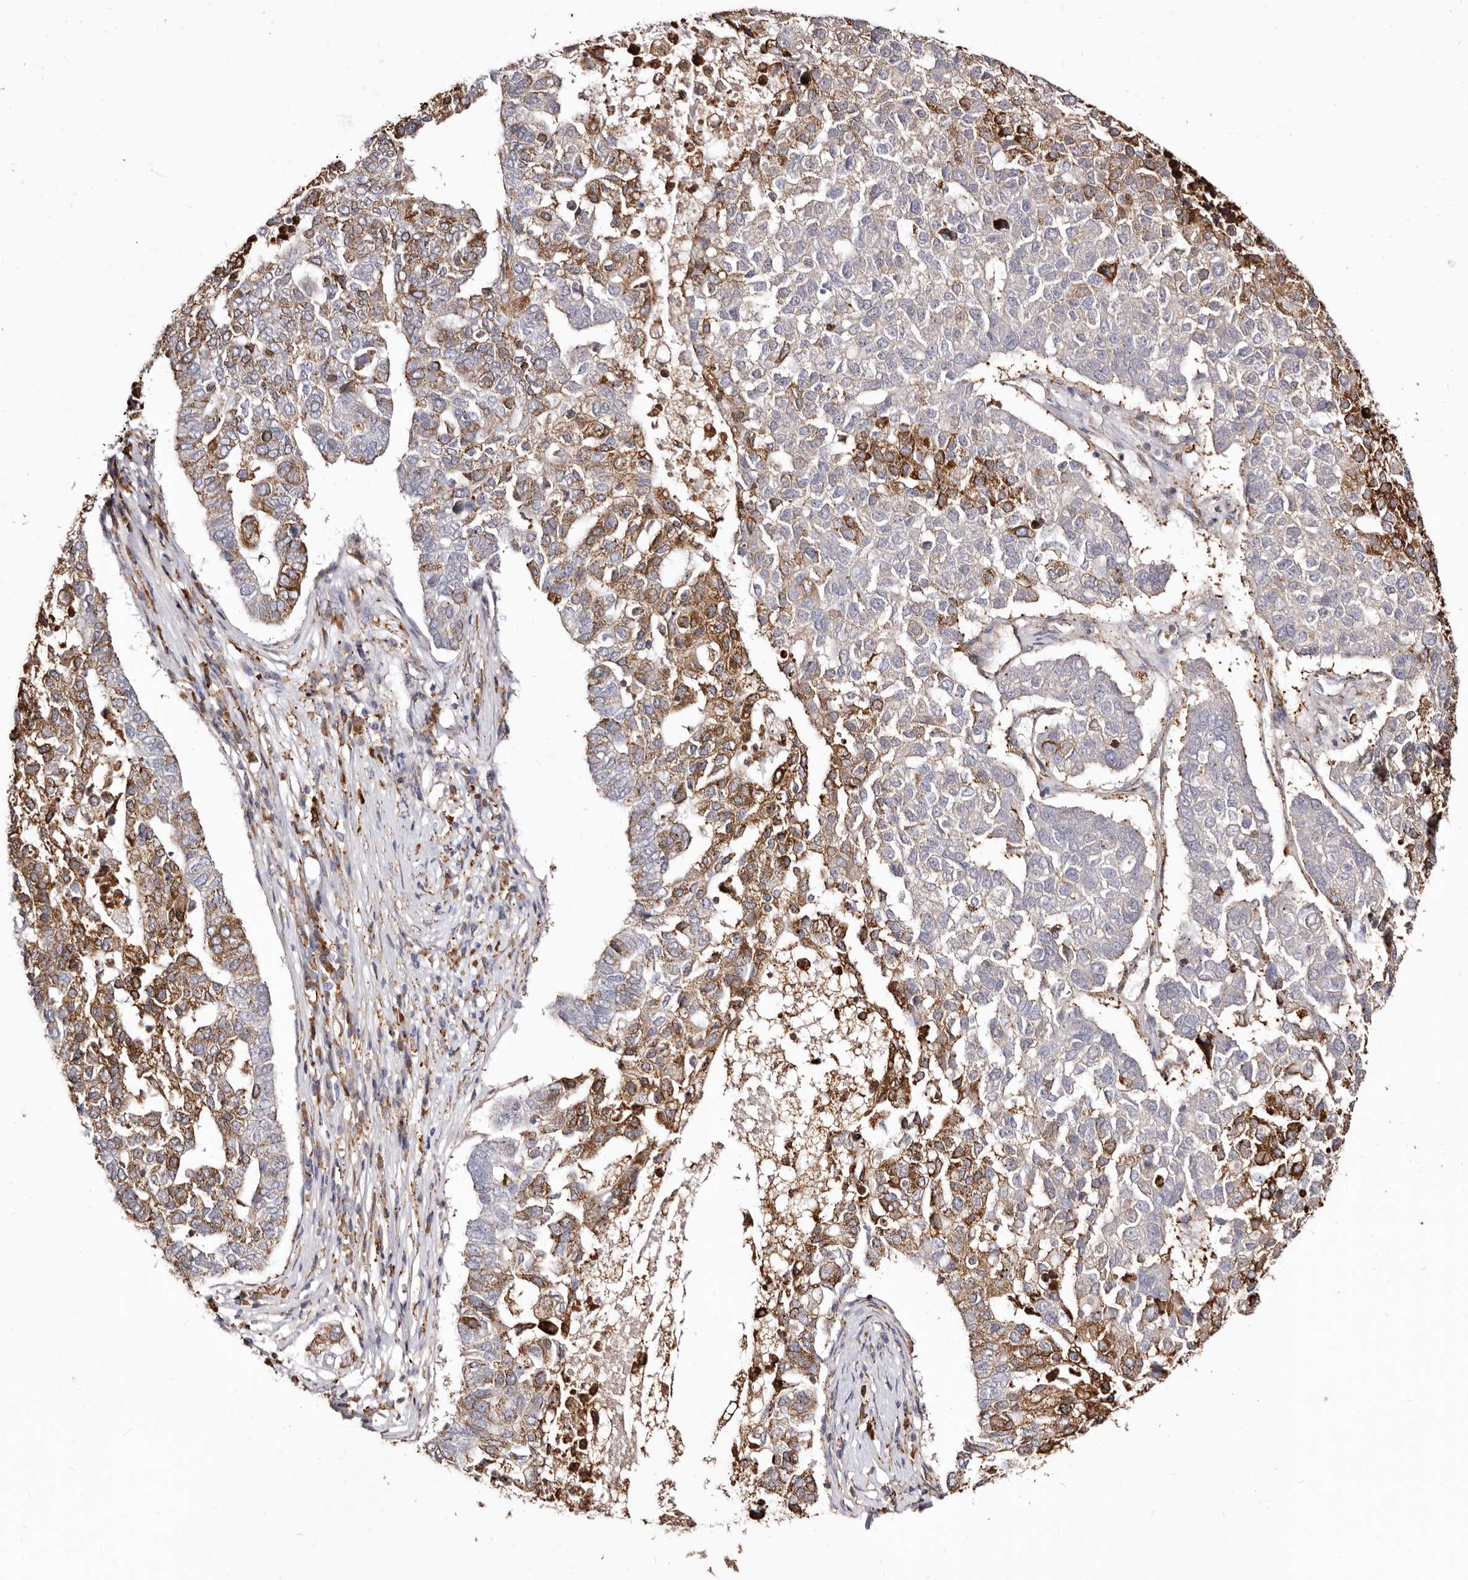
{"staining": {"intensity": "strong", "quantity": "25%-75%", "location": "cytoplasmic/membranous"}, "tissue": "pancreatic cancer", "cell_type": "Tumor cells", "image_type": "cancer", "snomed": [{"axis": "morphology", "description": "Adenocarcinoma, NOS"}, {"axis": "topography", "description": "Pancreas"}], "caption": "IHC staining of pancreatic cancer (adenocarcinoma), which demonstrates high levels of strong cytoplasmic/membranous expression in approximately 25%-75% of tumor cells indicating strong cytoplasmic/membranous protein expression. The staining was performed using DAB (brown) for protein detection and nuclei were counterstained in hematoxylin (blue).", "gene": "ACBD6", "patient": {"sex": "female", "age": 61}}